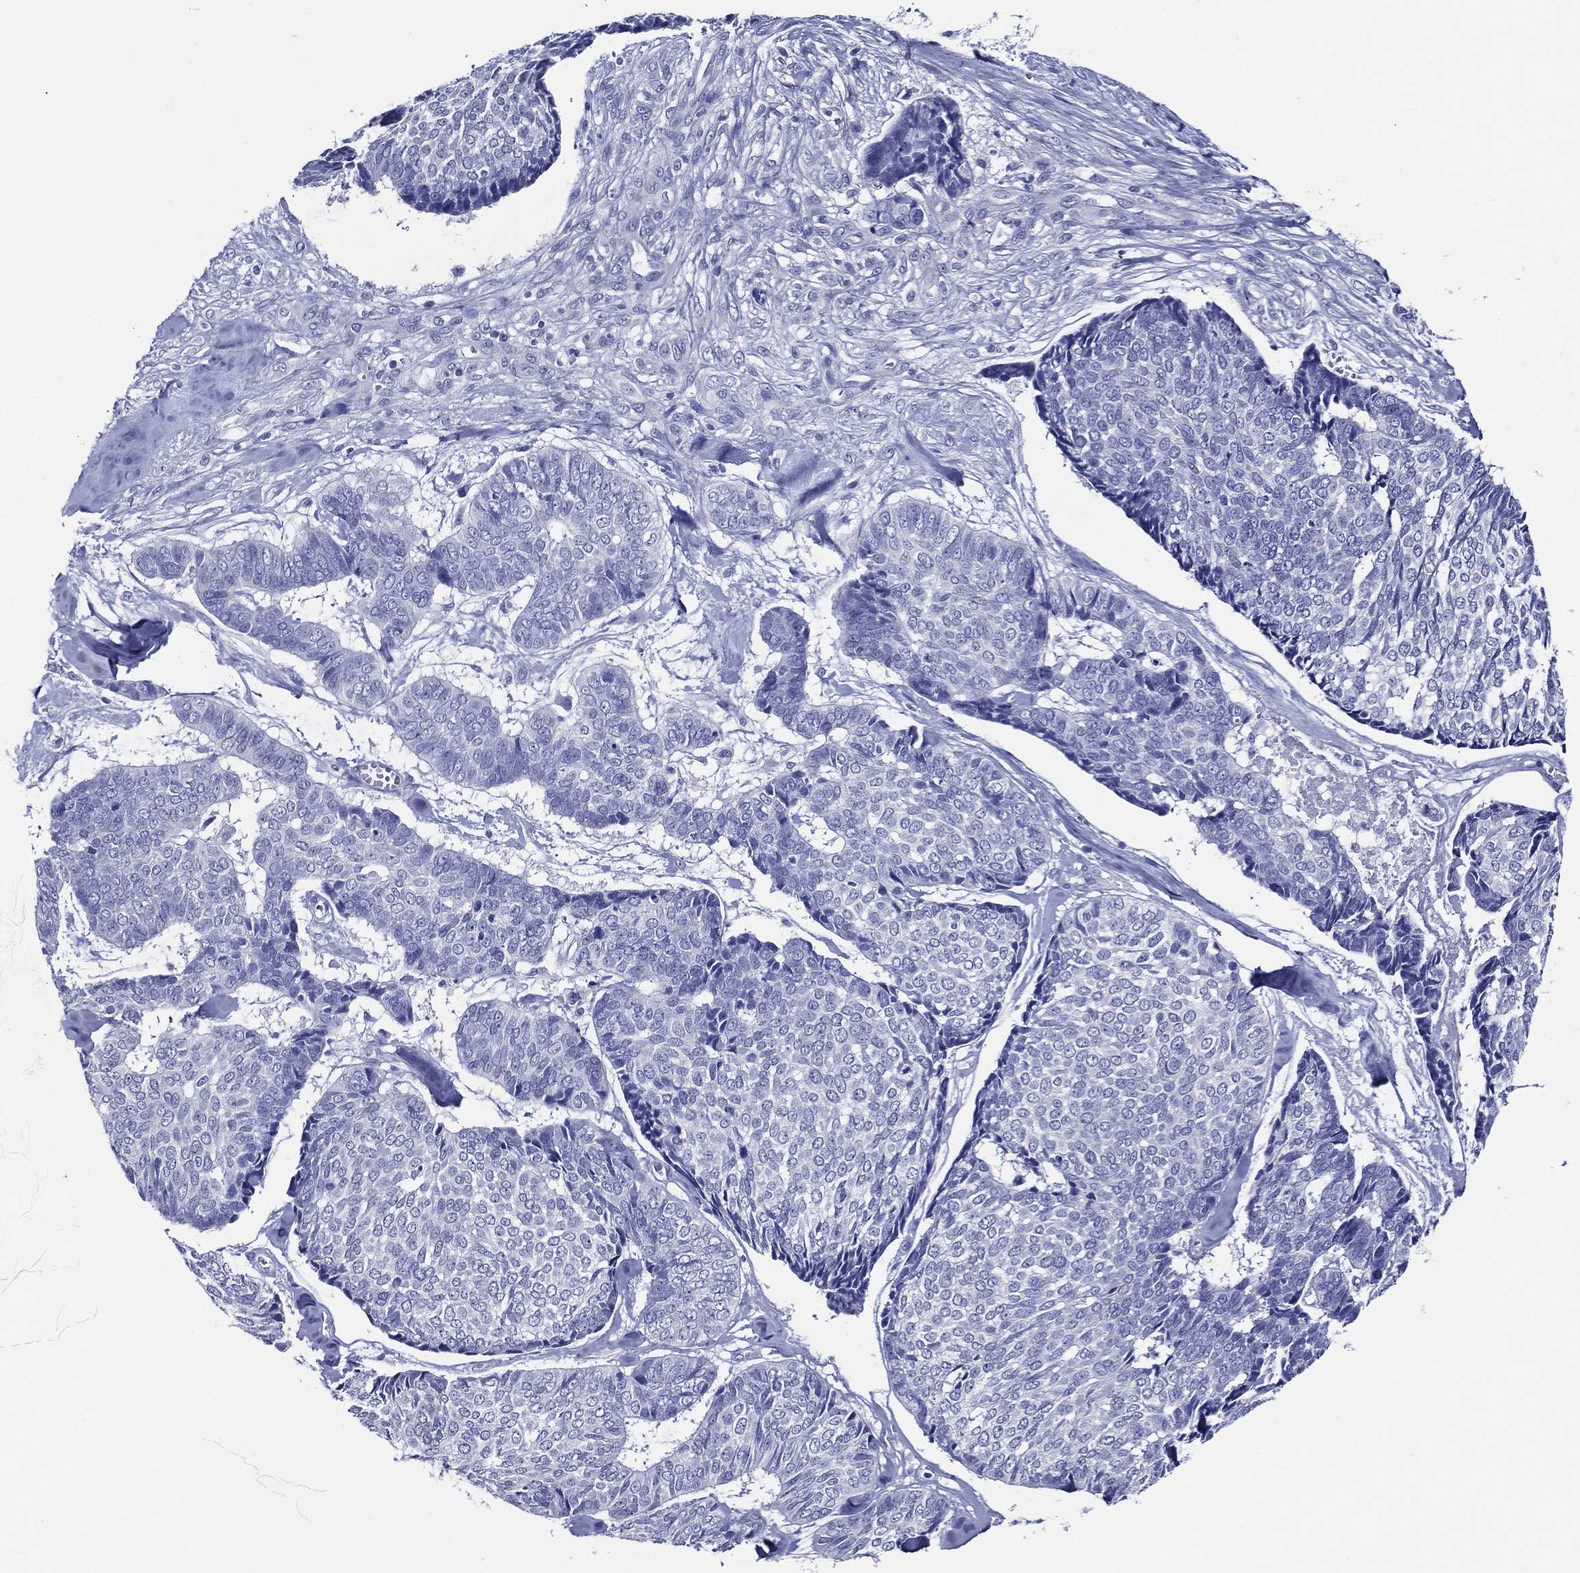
{"staining": {"intensity": "negative", "quantity": "none", "location": "none"}, "tissue": "skin cancer", "cell_type": "Tumor cells", "image_type": "cancer", "snomed": [{"axis": "morphology", "description": "Basal cell carcinoma"}, {"axis": "topography", "description": "Skin"}], "caption": "Immunohistochemistry micrograph of neoplastic tissue: human skin basal cell carcinoma stained with DAB displays no significant protein expression in tumor cells.", "gene": "ACE2", "patient": {"sex": "male", "age": 86}}